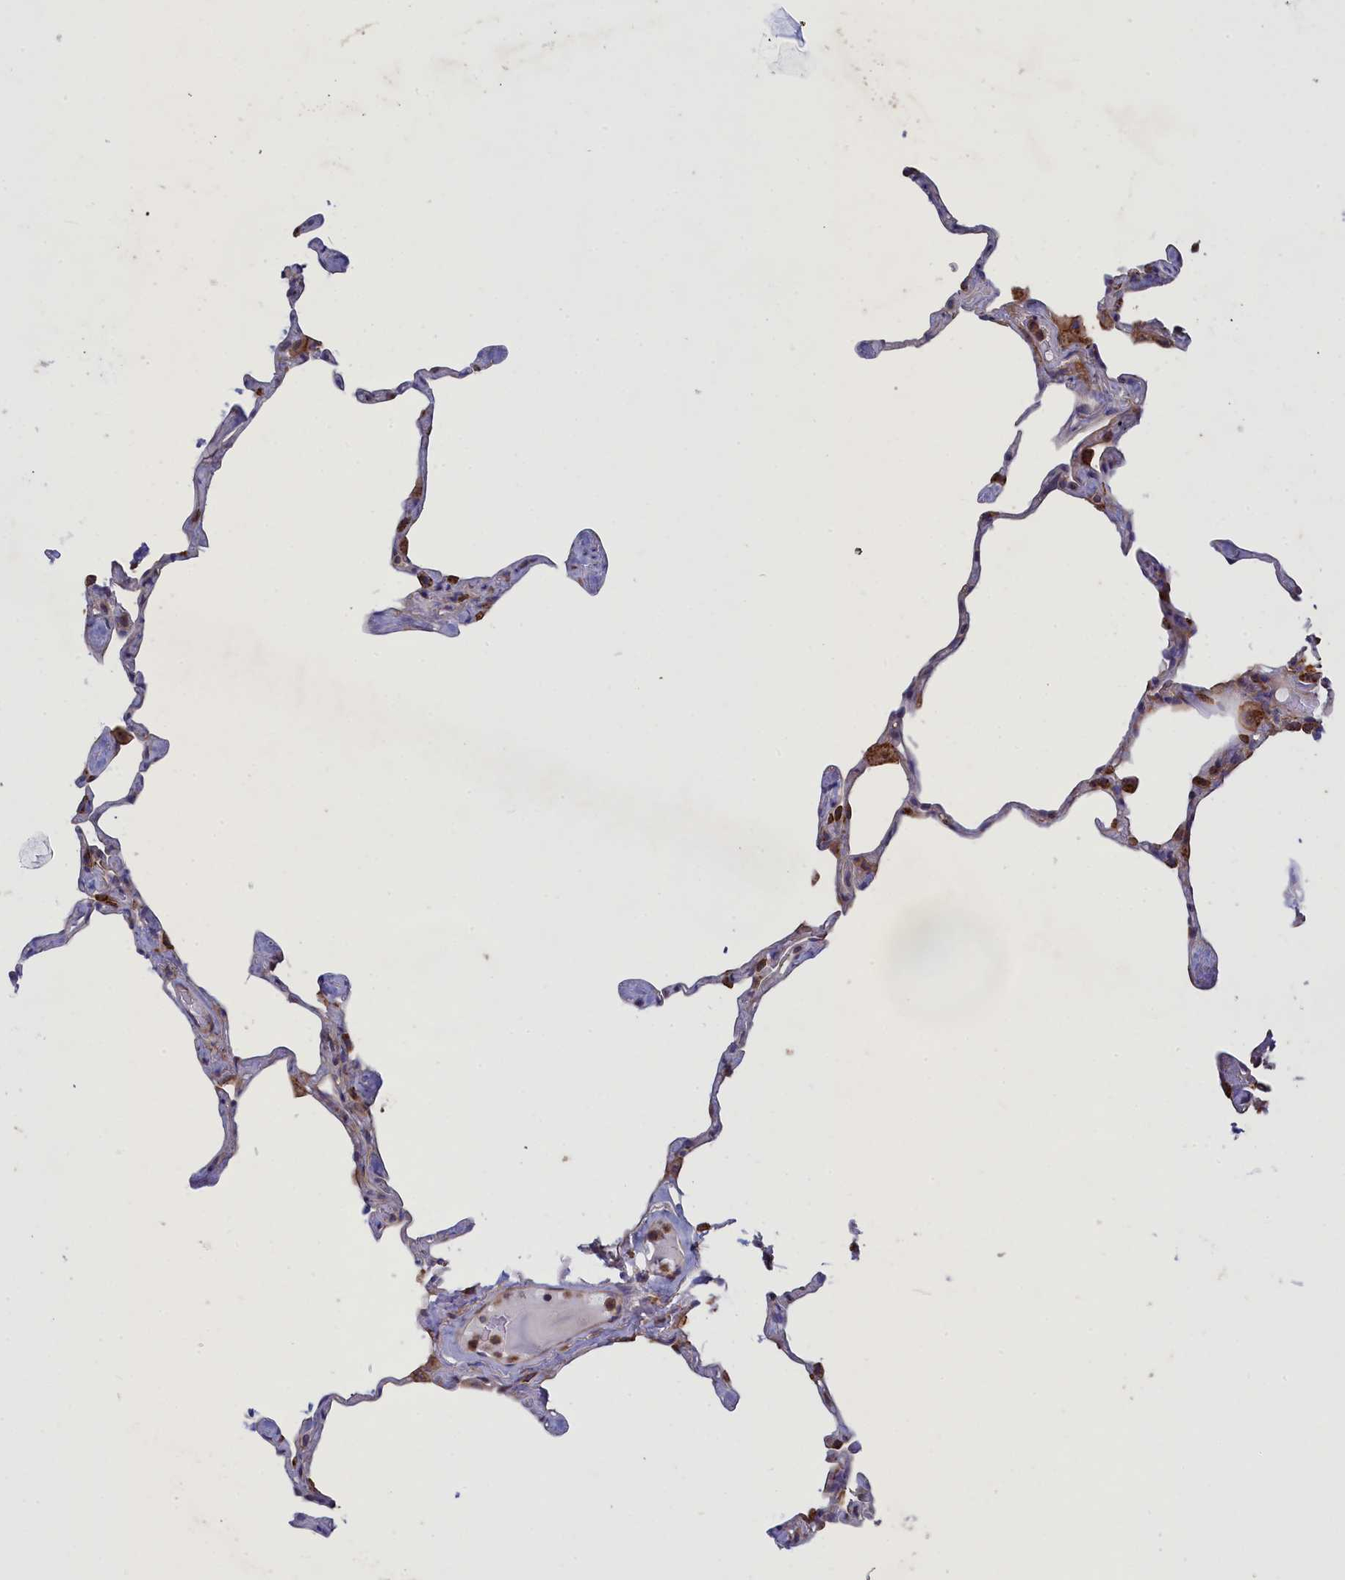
{"staining": {"intensity": "negative", "quantity": "none", "location": "none"}, "tissue": "lung", "cell_type": "Alveolar cells", "image_type": "normal", "snomed": [{"axis": "morphology", "description": "Normal tissue, NOS"}, {"axis": "topography", "description": "Lung"}], "caption": "The micrograph exhibits no staining of alveolar cells in normal lung. Brightfield microscopy of immunohistochemistry stained with DAB (brown) and hematoxylin (blue), captured at high magnification.", "gene": "SCAMP4", "patient": {"sex": "male", "age": 65}}